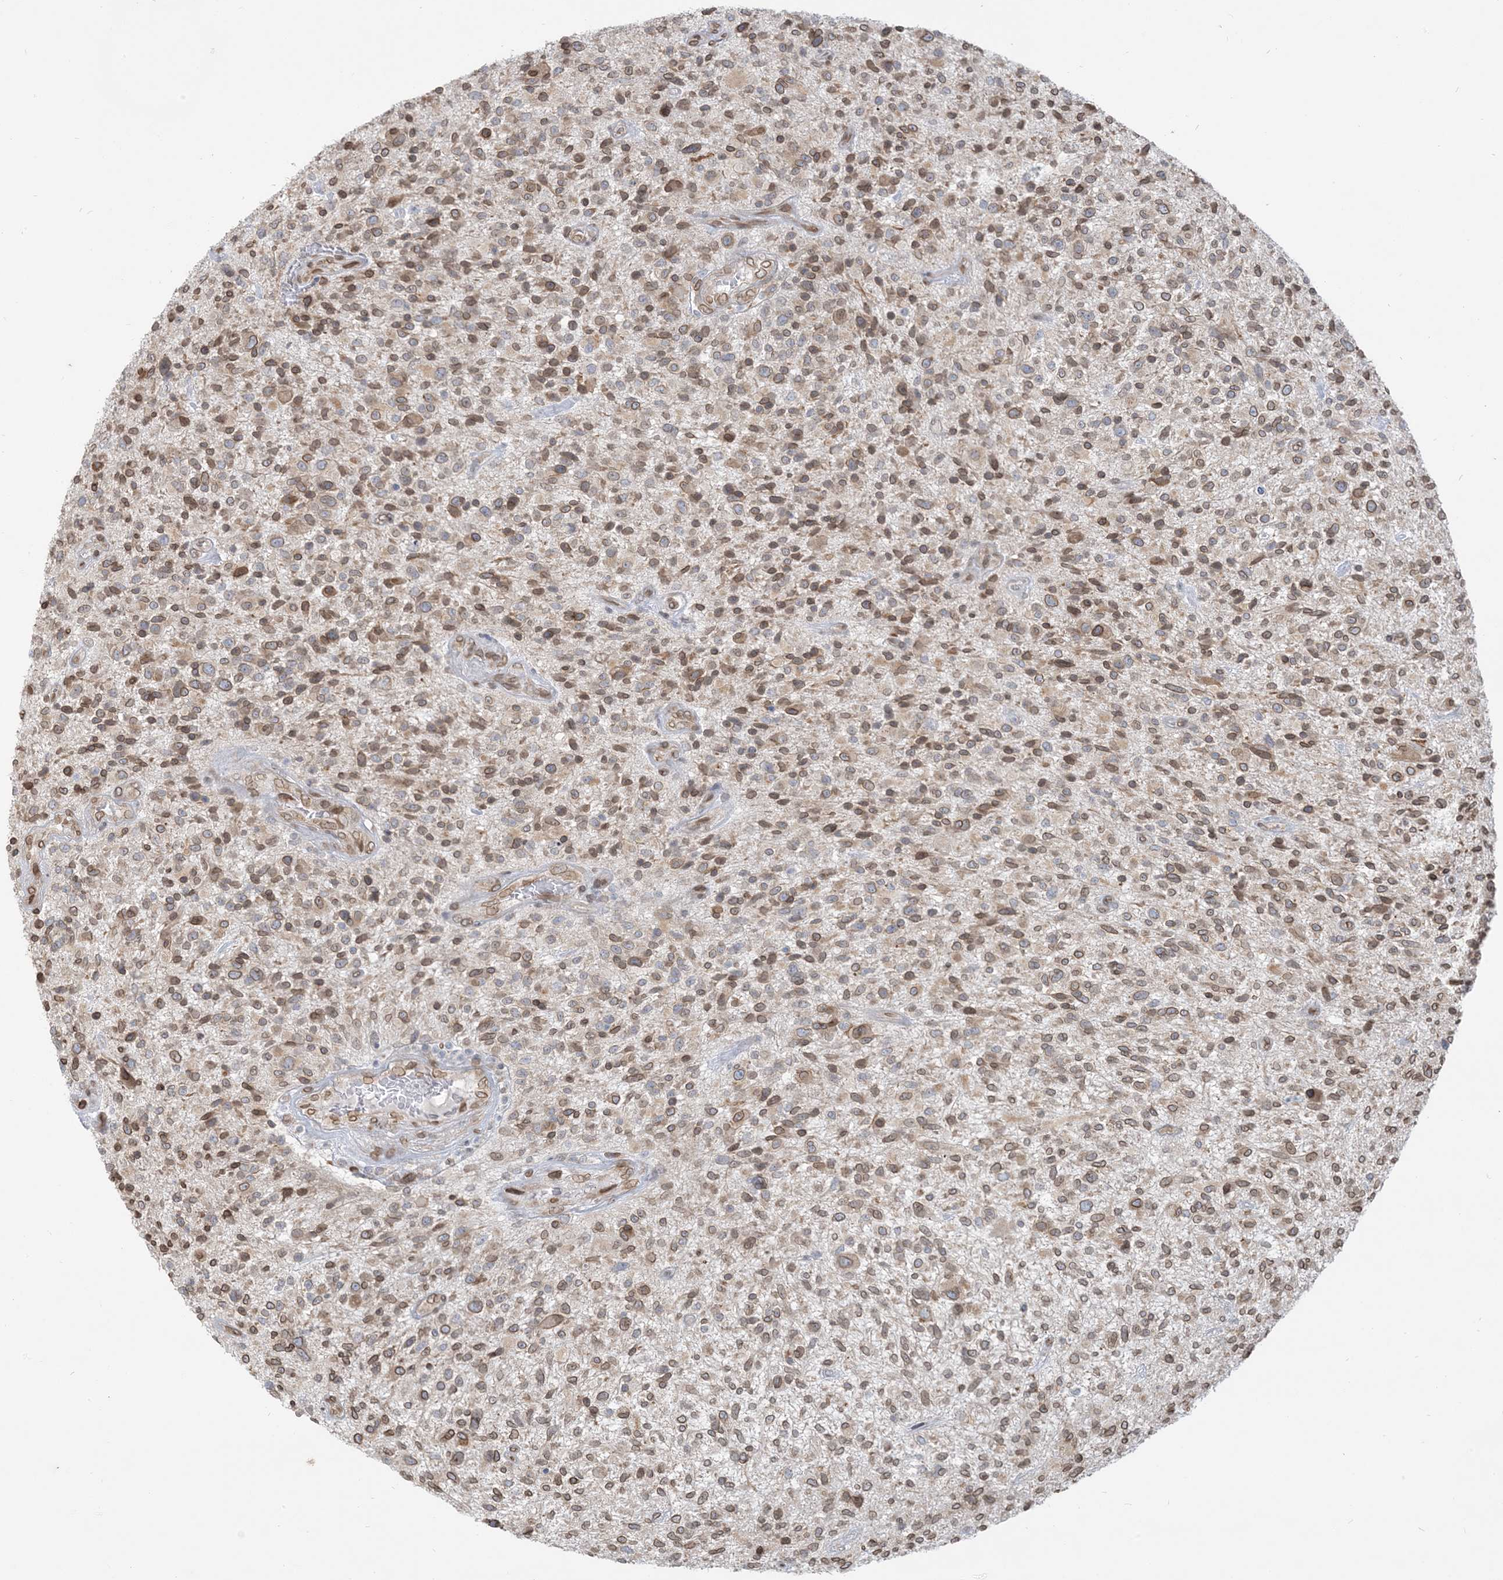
{"staining": {"intensity": "moderate", "quantity": ">75%", "location": "cytoplasmic/membranous,nuclear"}, "tissue": "glioma", "cell_type": "Tumor cells", "image_type": "cancer", "snomed": [{"axis": "morphology", "description": "Glioma, malignant, High grade"}, {"axis": "topography", "description": "Brain"}], "caption": "This photomicrograph demonstrates immunohistochemistry staining of human malignant glioma (high-grade), with medium moderate cytoplasmic/membranous and nuclear staining in about >75% of tumor cells.", "gene": "WWP1", "patient": {"sex": "male", "age": 47}}